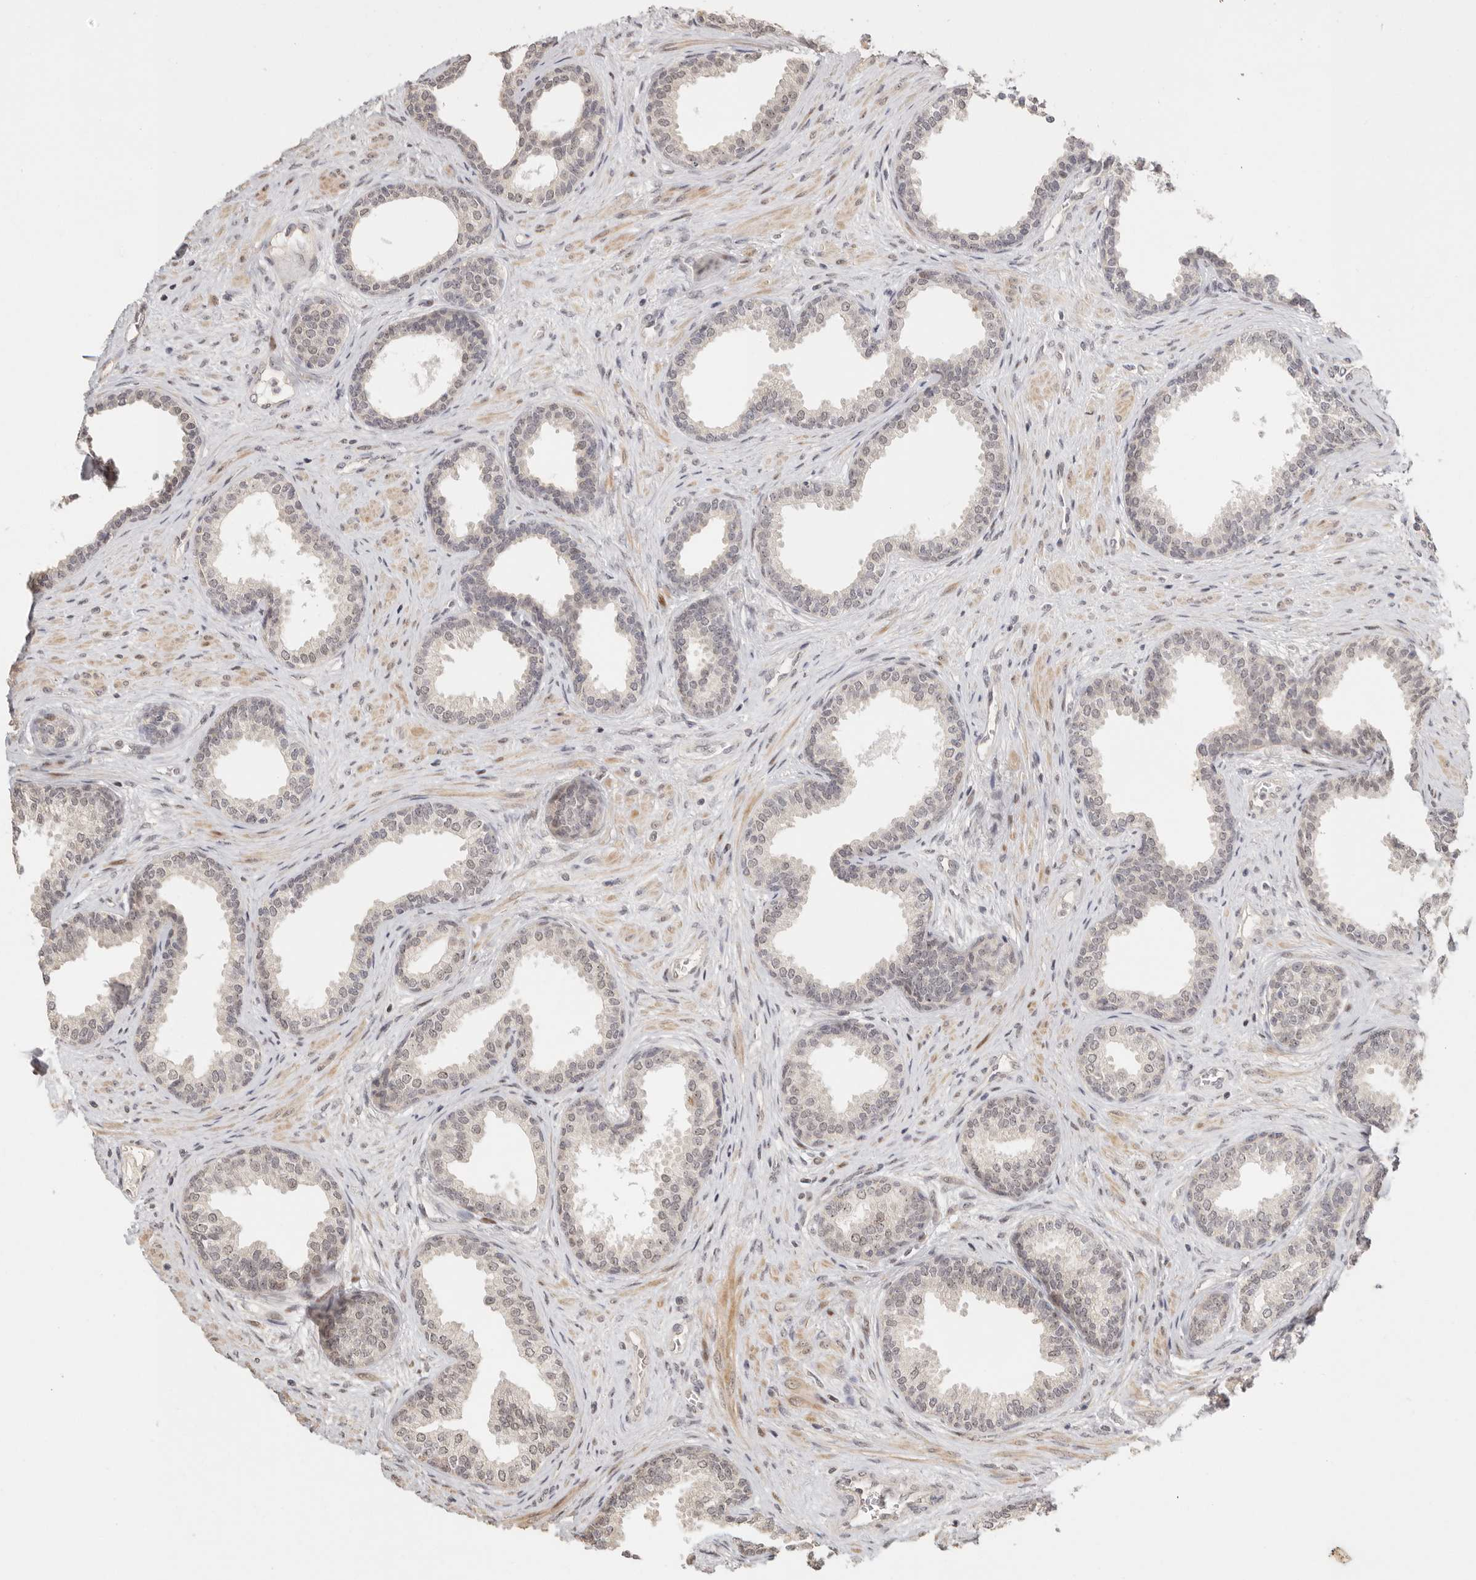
{"staining": {"intensity": "moderate", "quantity": "<25%", "location": "cytoplasmic/membranous,nuclear"}, "tissue": "prostate", "cell_type": "Glandular cells", "image_type": "normal", "snomed": [{"axis": "morphology", "description": "Normal tissue, NOS"}, {"axis": "topography", "description": "Prostate"}], "caption": "A photomicrograph showing moderate cytoplasmic/membranous,nuclear staining in approximately <25% of glandular cells in normal prostate, as visualized by brown immunohistochemical staining.", "gene": "GPBP1L1", "patient": {"sex": "male", "age": 76}}